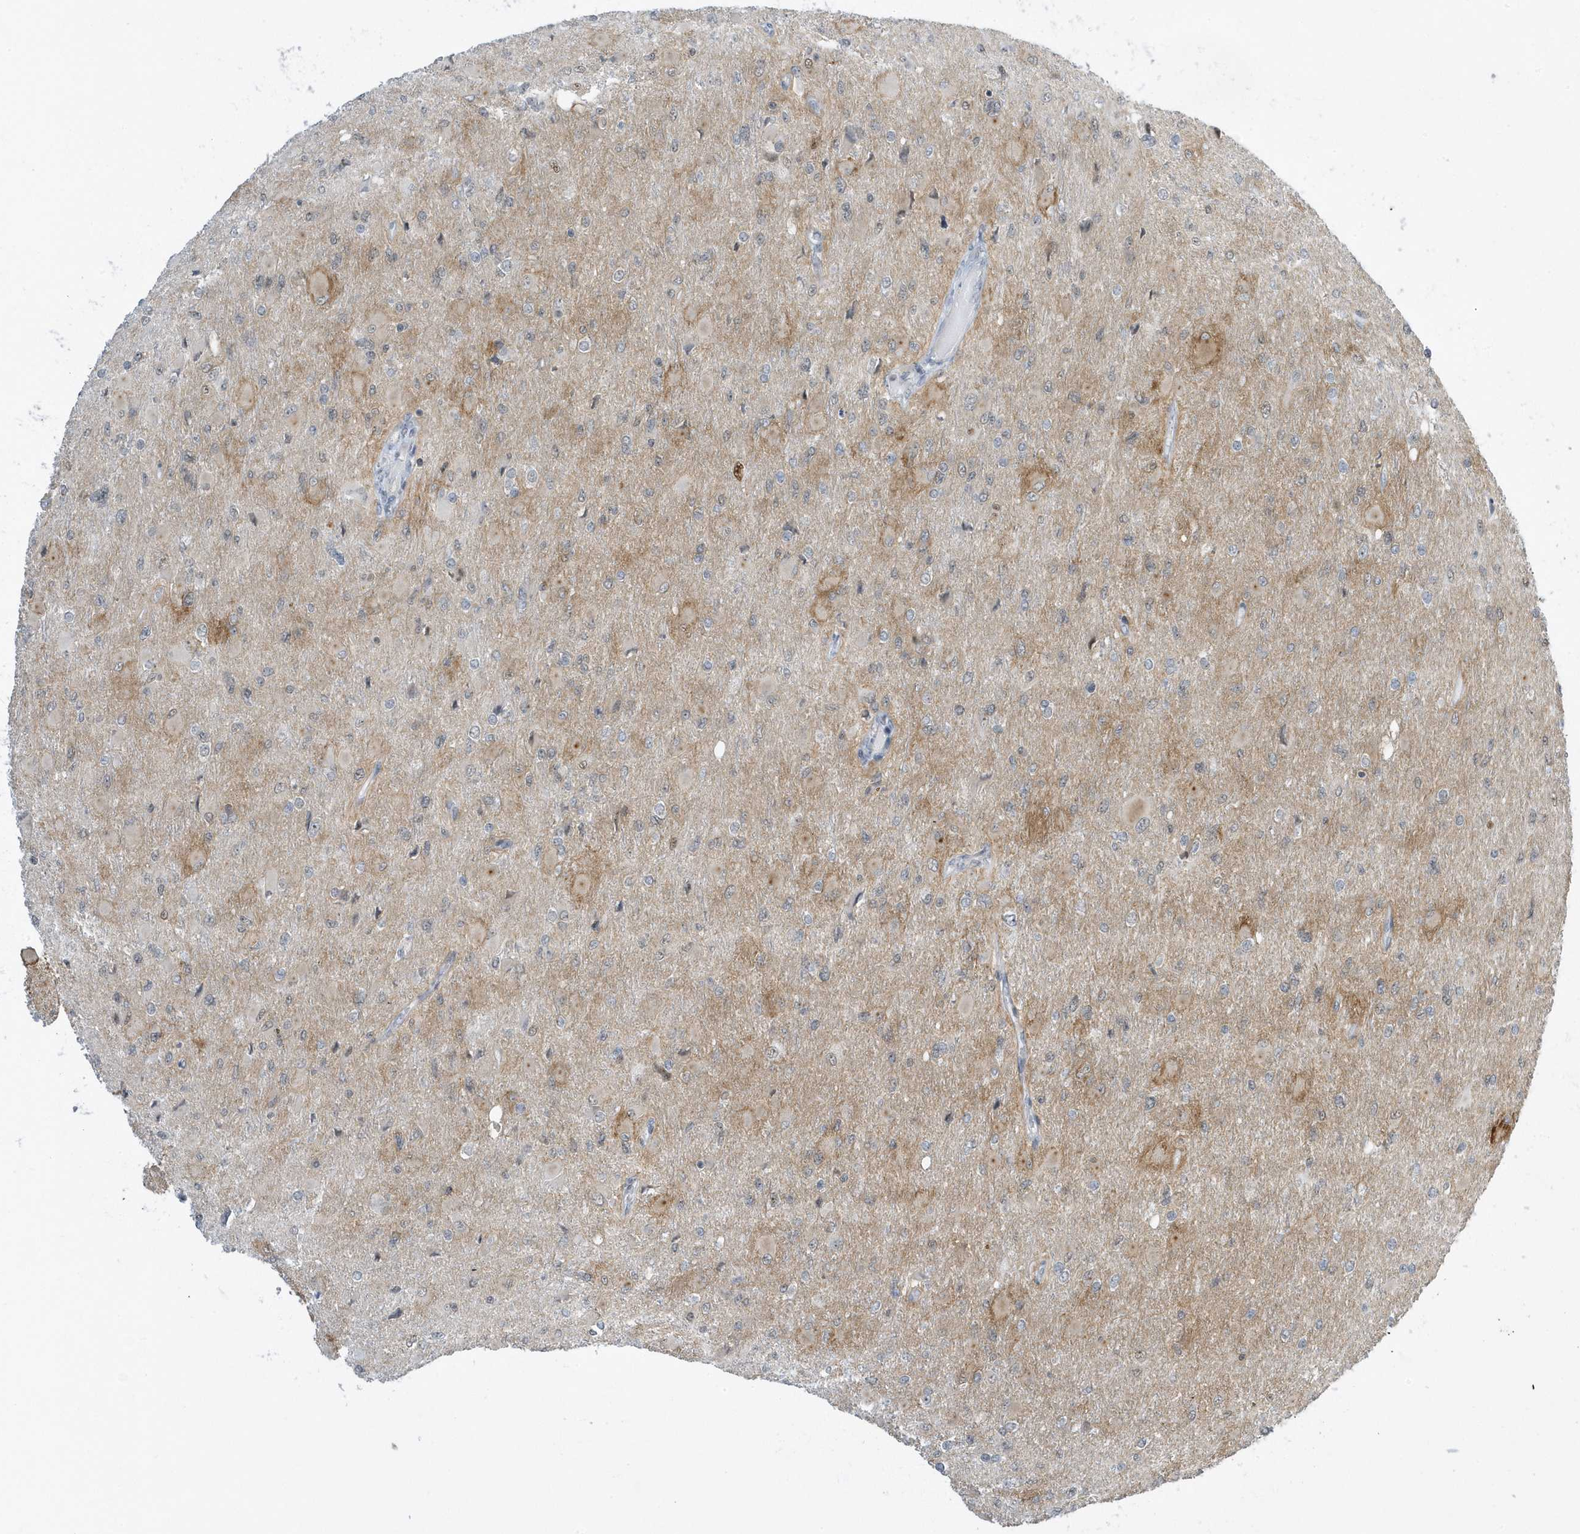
{"staining": {"intensity": "negative", "quantity": "none", "location": "none"}, "tissue": "glioma", "cell_type": "Tumor cells", "image_type": "cancer", "snomed": [{"axis": "morphology", "description": "Glioma, malignant, High grade"}, {"axis": "topography", "description": "Cerebral cortex"}], "caption": "Immunohistochemical staining of human glioma reveals no significant expression in tumor cells.", "gene": "ZNF740", "patient": {"sex": "female", "age": 36}}